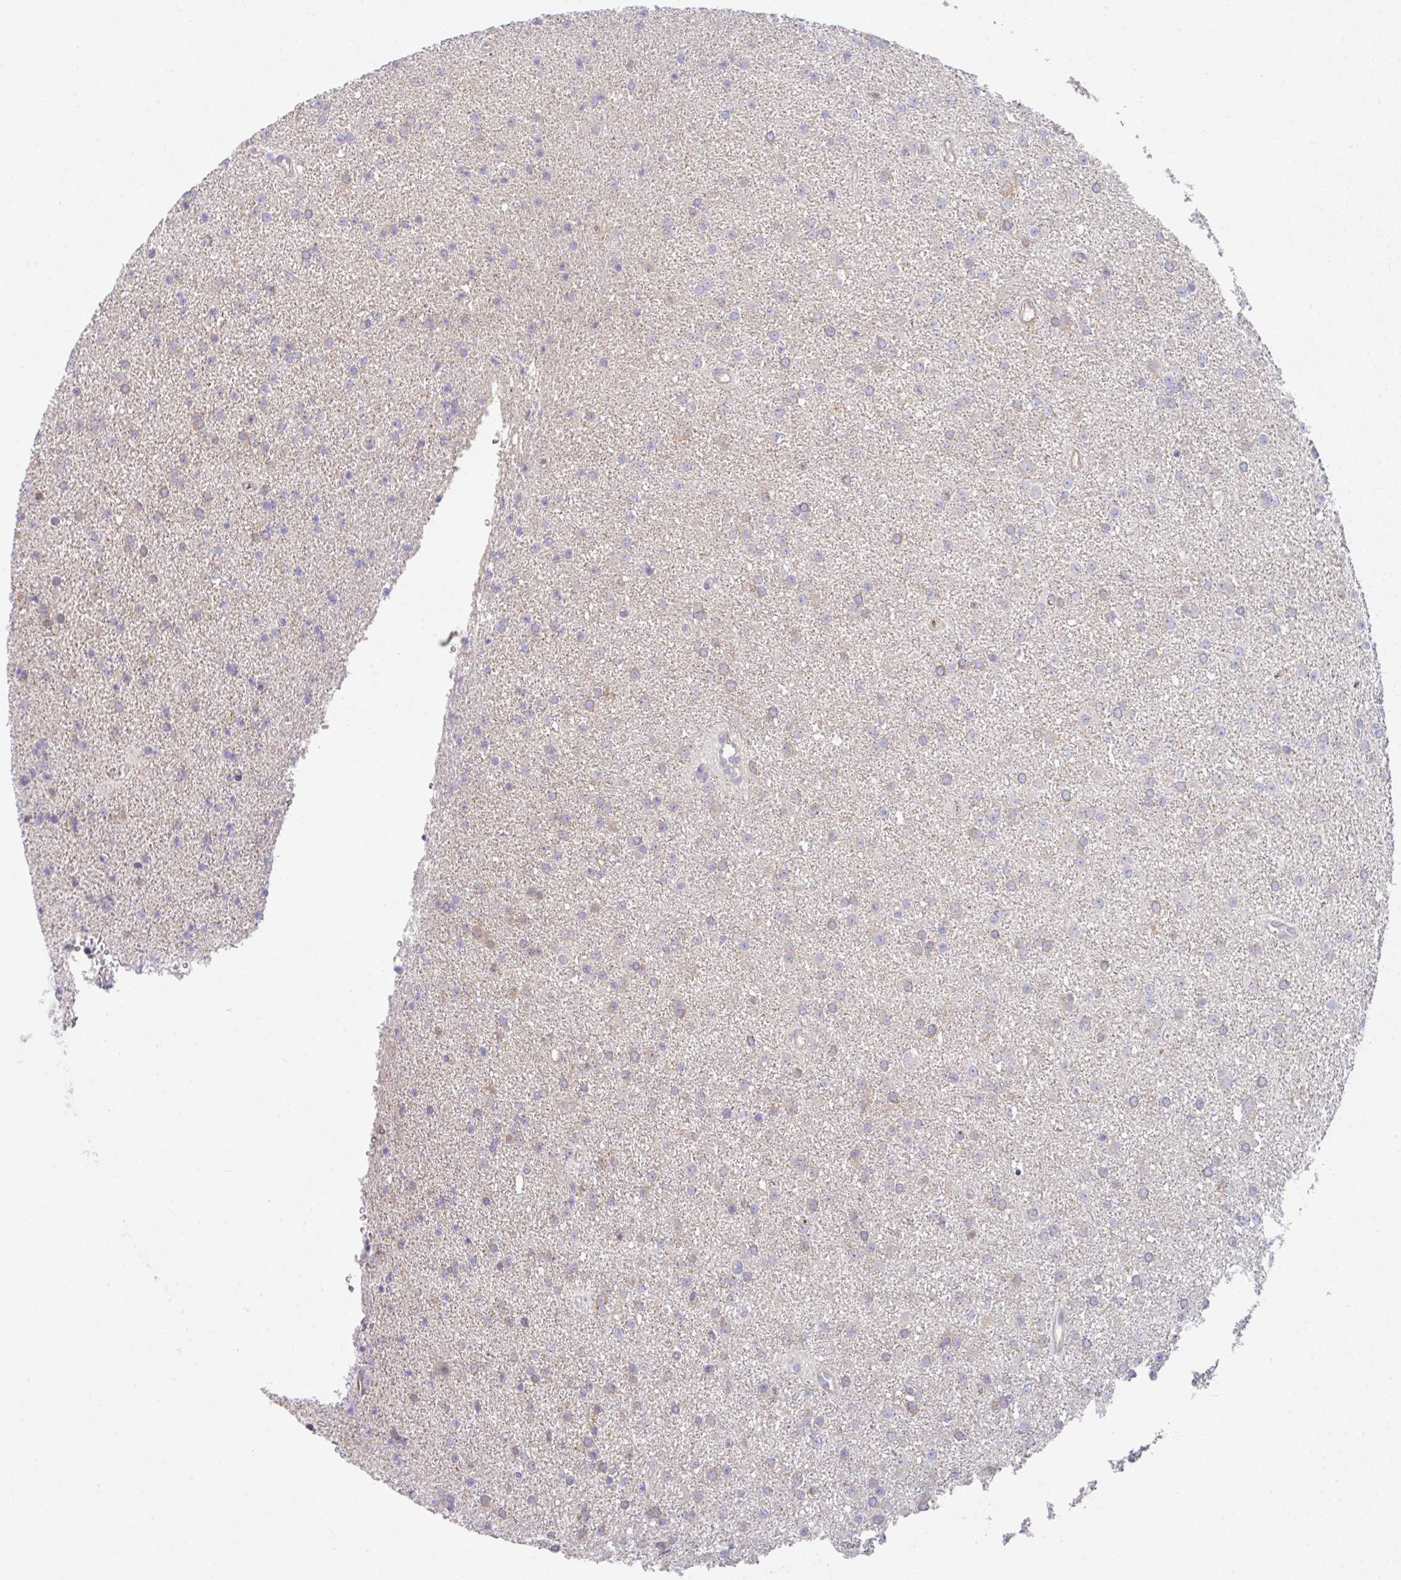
{"staining": {"intensity": "negative", "quantity": "none", "location": "none"}, "tissue": "glioma", "cell_type": "Tumor cells", "image_type": "cancer", "snomed": [{"axis": "morphology", "description": "Glioma, malignant, Low grade"}, {"axis": "topography", "description": "Brain"}], "caption": "A histopathology image of human glioma is negative for staining in tumor cells.", "gene": "AMPD2", "patient": {"sex": "female", "age": 34}}